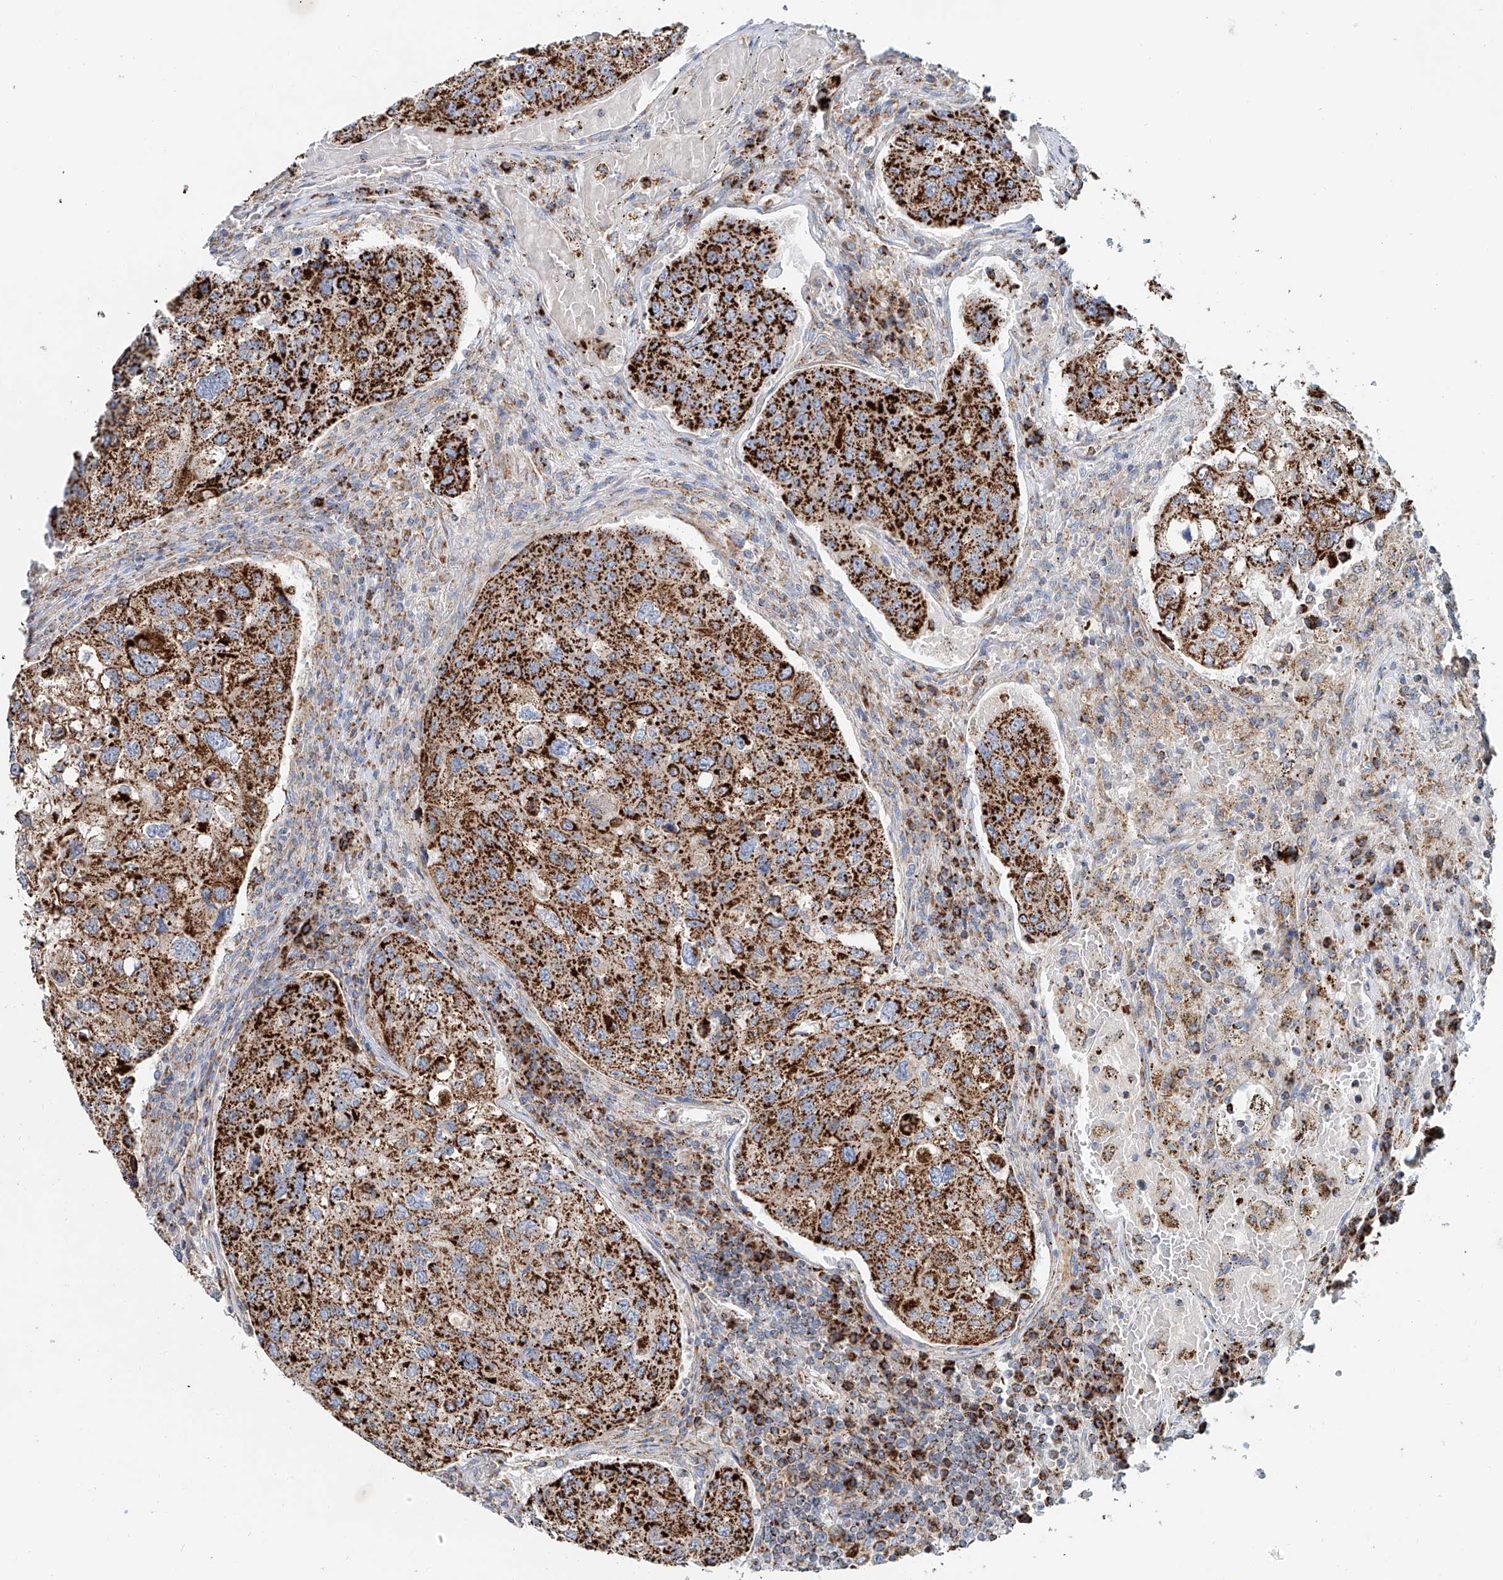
{"staining": {"intensity": "strong", "quantity": ">75%", "location": "cytoplasmic/membranous"}, "tissue": "urothelial cancer", "cell_type": "Tumor cells", "image_type": "cancer", "snomed": [{"axis": "morphology", "description": "Urothelial carcinoma, High grade"}, {"axis": "topography", "description": "Lymph node"}, {"axis": "topography", "description": "Urinary bladder"}], "caption": "IHC of human urothelial cancer shows high levels of strong cytoplasmic/membranous positivity in about >75% of tumor cells. (brown staining indicates protein expression, while blue staining denotes nuclei).", "gene": "CARD10", "patient": {"sex": "male", "age": 51}}